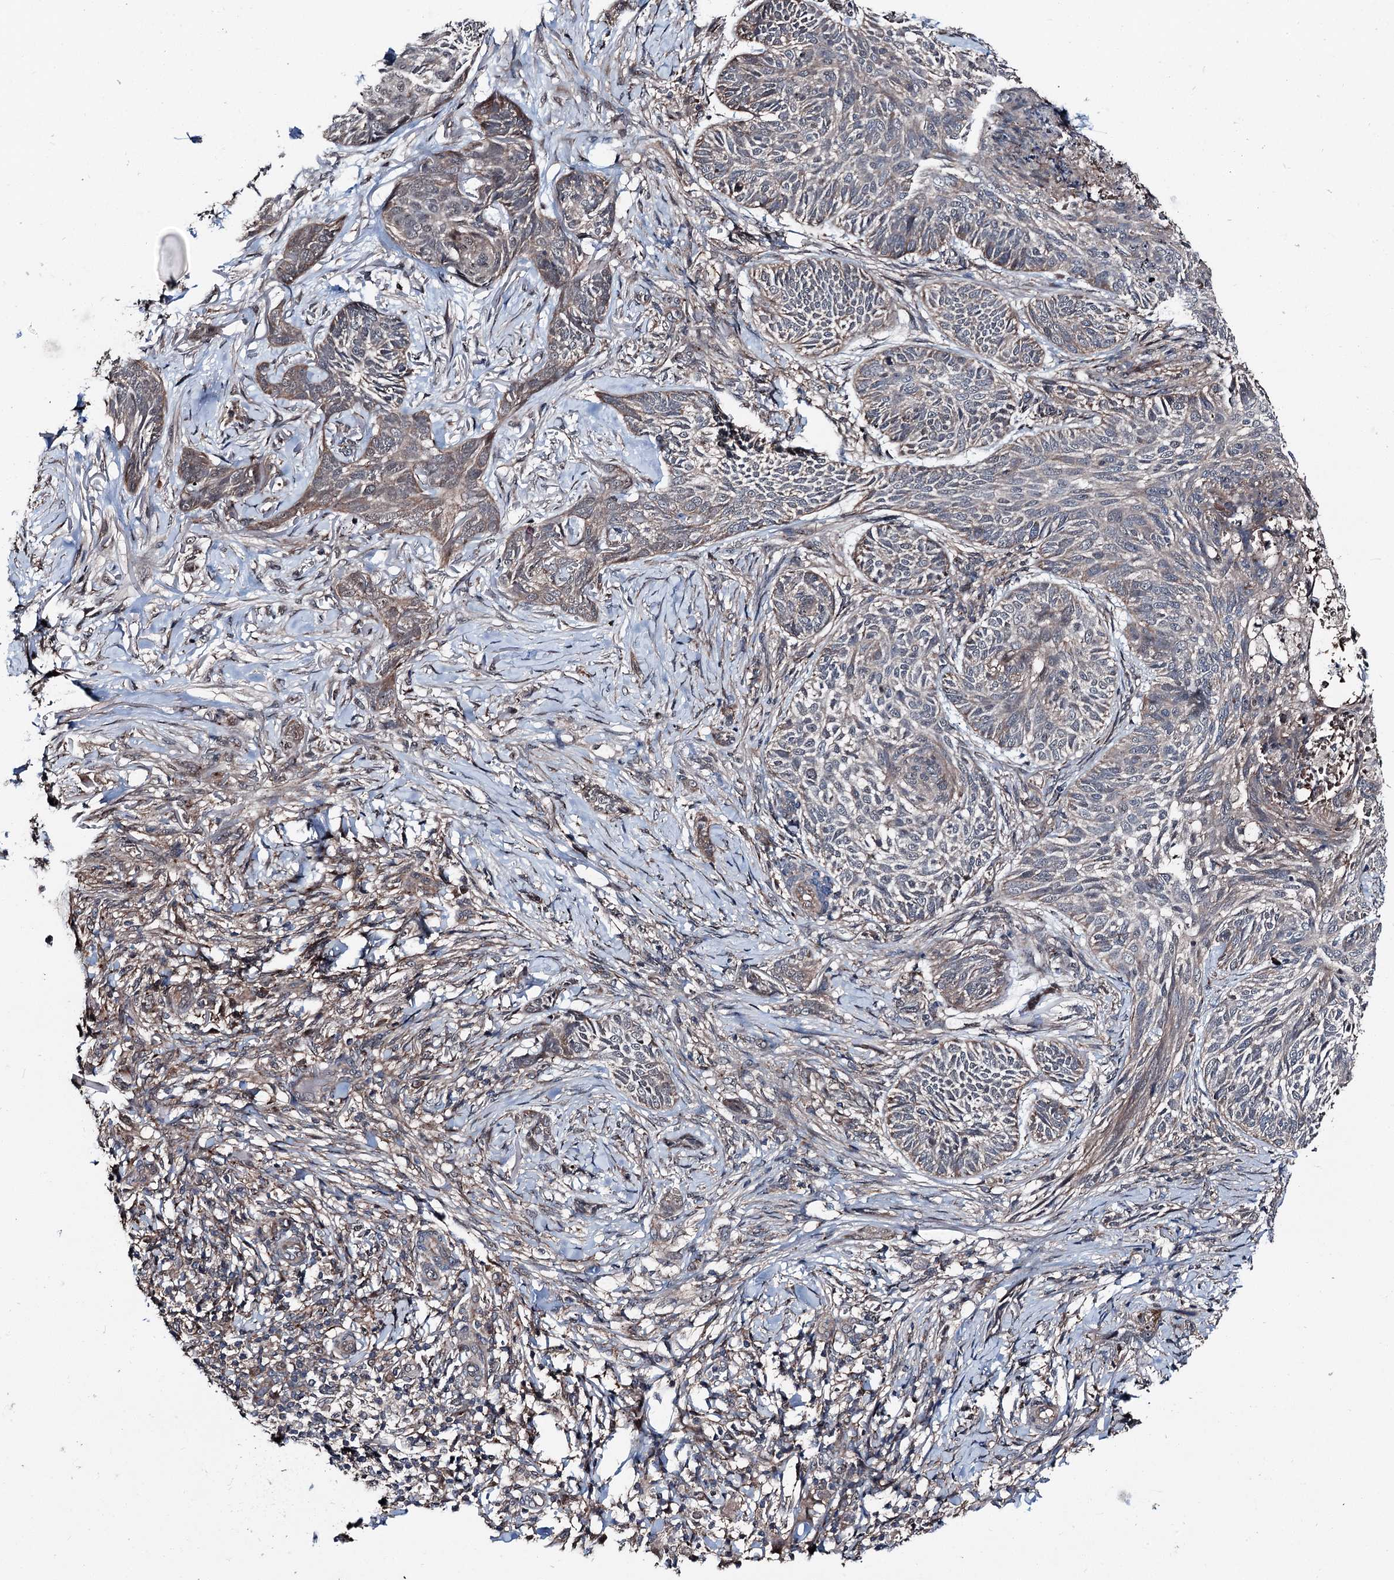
{"staining": {"intensity": "weak", "quantity": "<25%", "location": "cytoplasmic/membranous"}, "tissue": "skin cancer", "cell_type": "Tumor cells", "image_type": "cancer", "snomed": [{"axis": "morphology", "description": "Normal tissue, NOS"}, {"axis": "morphology", "description": "Basal cell carcinoma"}, {"axis": "topography", "description": "Skin"}], "caption": "Immunohistochemical staining of human skin cancer (basal cell carcinoma) displays no significant expression in tumor cells.", "gene": "PSMD13", "patient": {"sex": "male", "age": 66}}